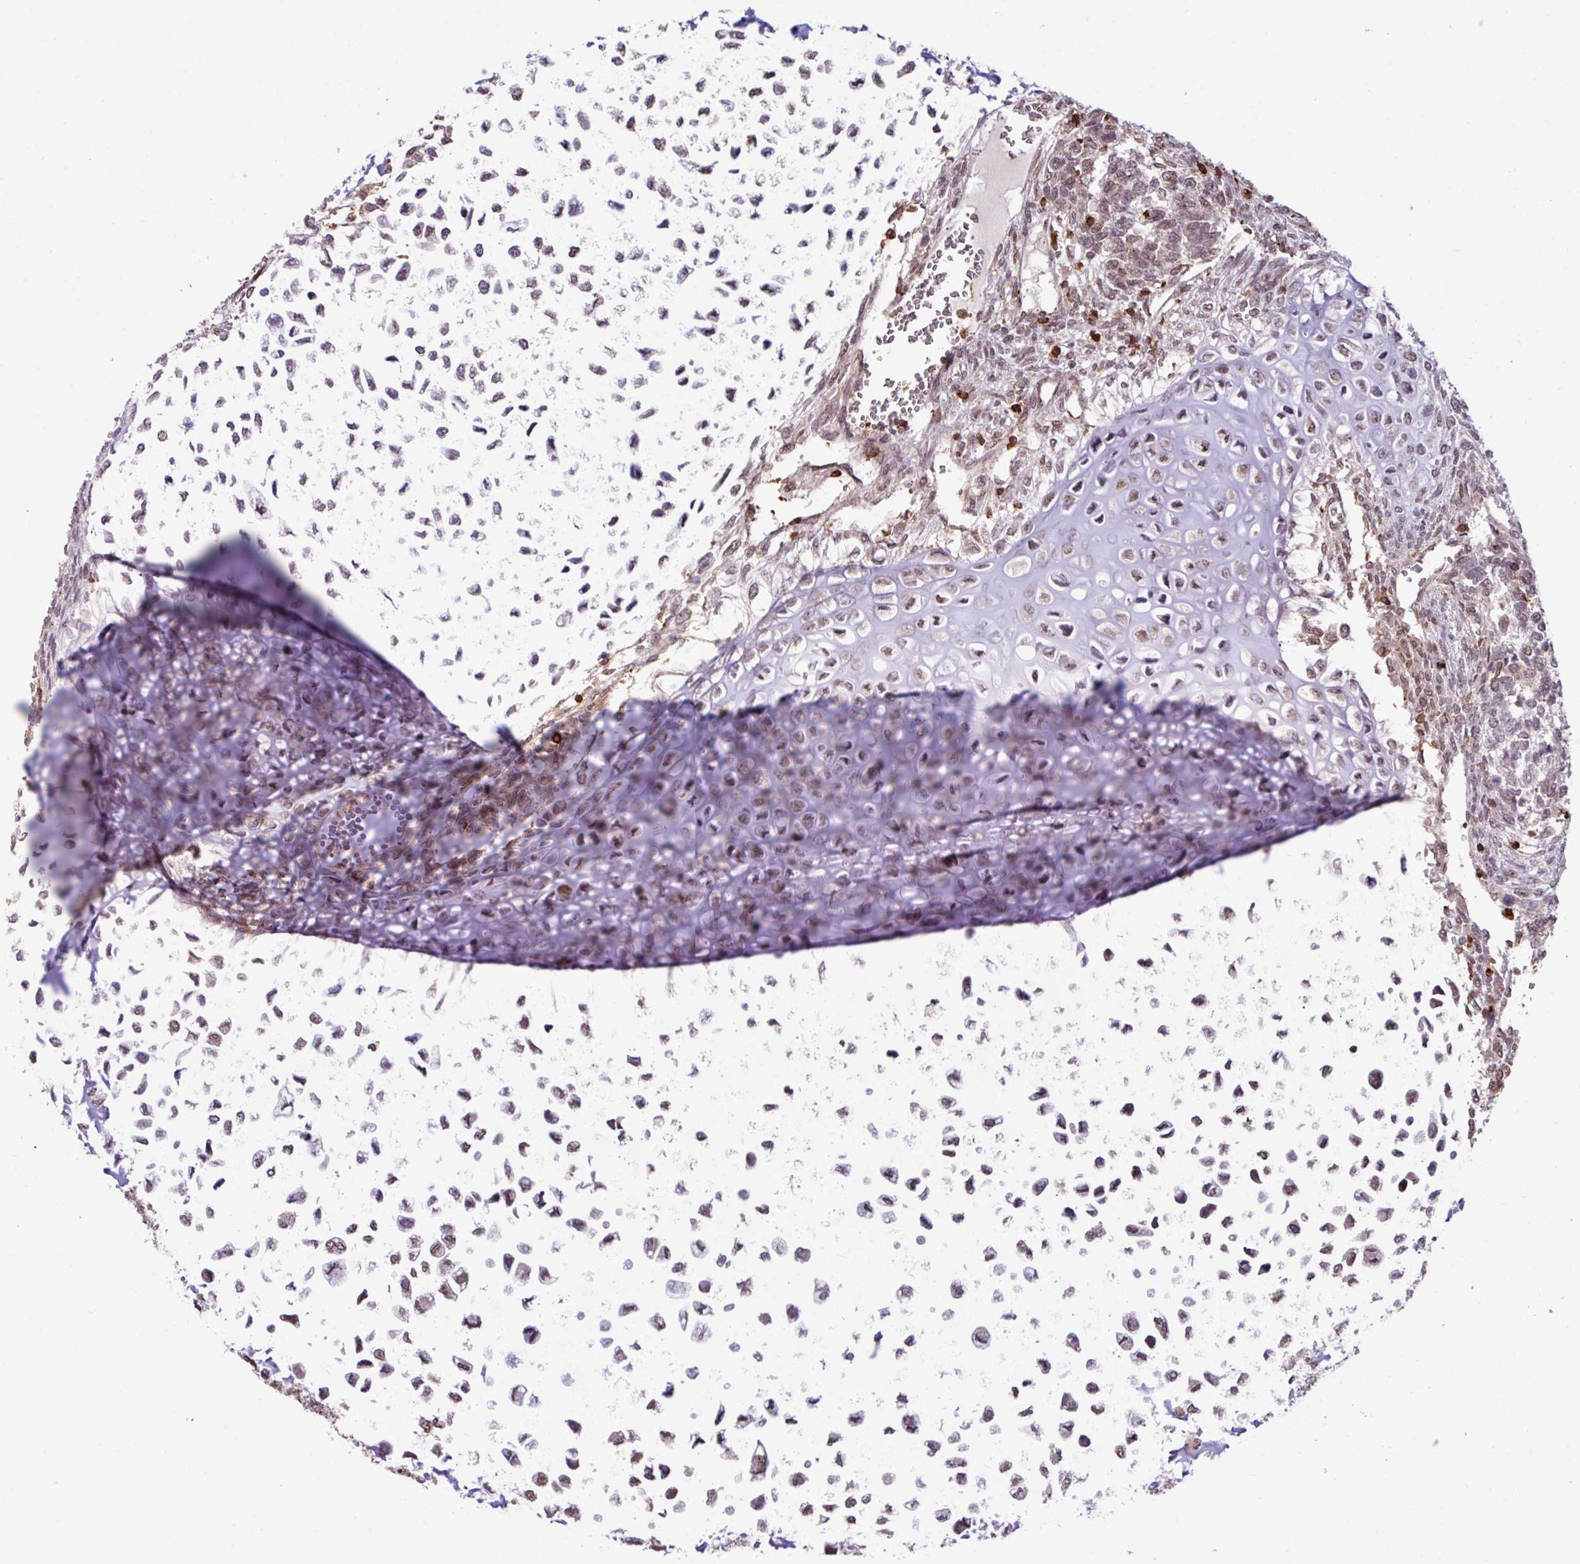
{"staining": {"intensity": "moderate", "quantity": "25%-75%", "location": "nuclear"}, "tissue": "testis cancer", "cell_type": "Tumor cells", "image_type": "cancer", "snomed": [{"axis": "morphology", "description": "Carcinoma, Embryonal, NOS"}, {"axis": "topography", "description": "Testis"}], "caption": "This is a photomicrograph of immunohistochemistry (IHC) staining of testis cancer, which shows moderate expression in the nuclear of tumor cells.", "gene": "GON7", "patient": {"sex": "male", "age": 23}}